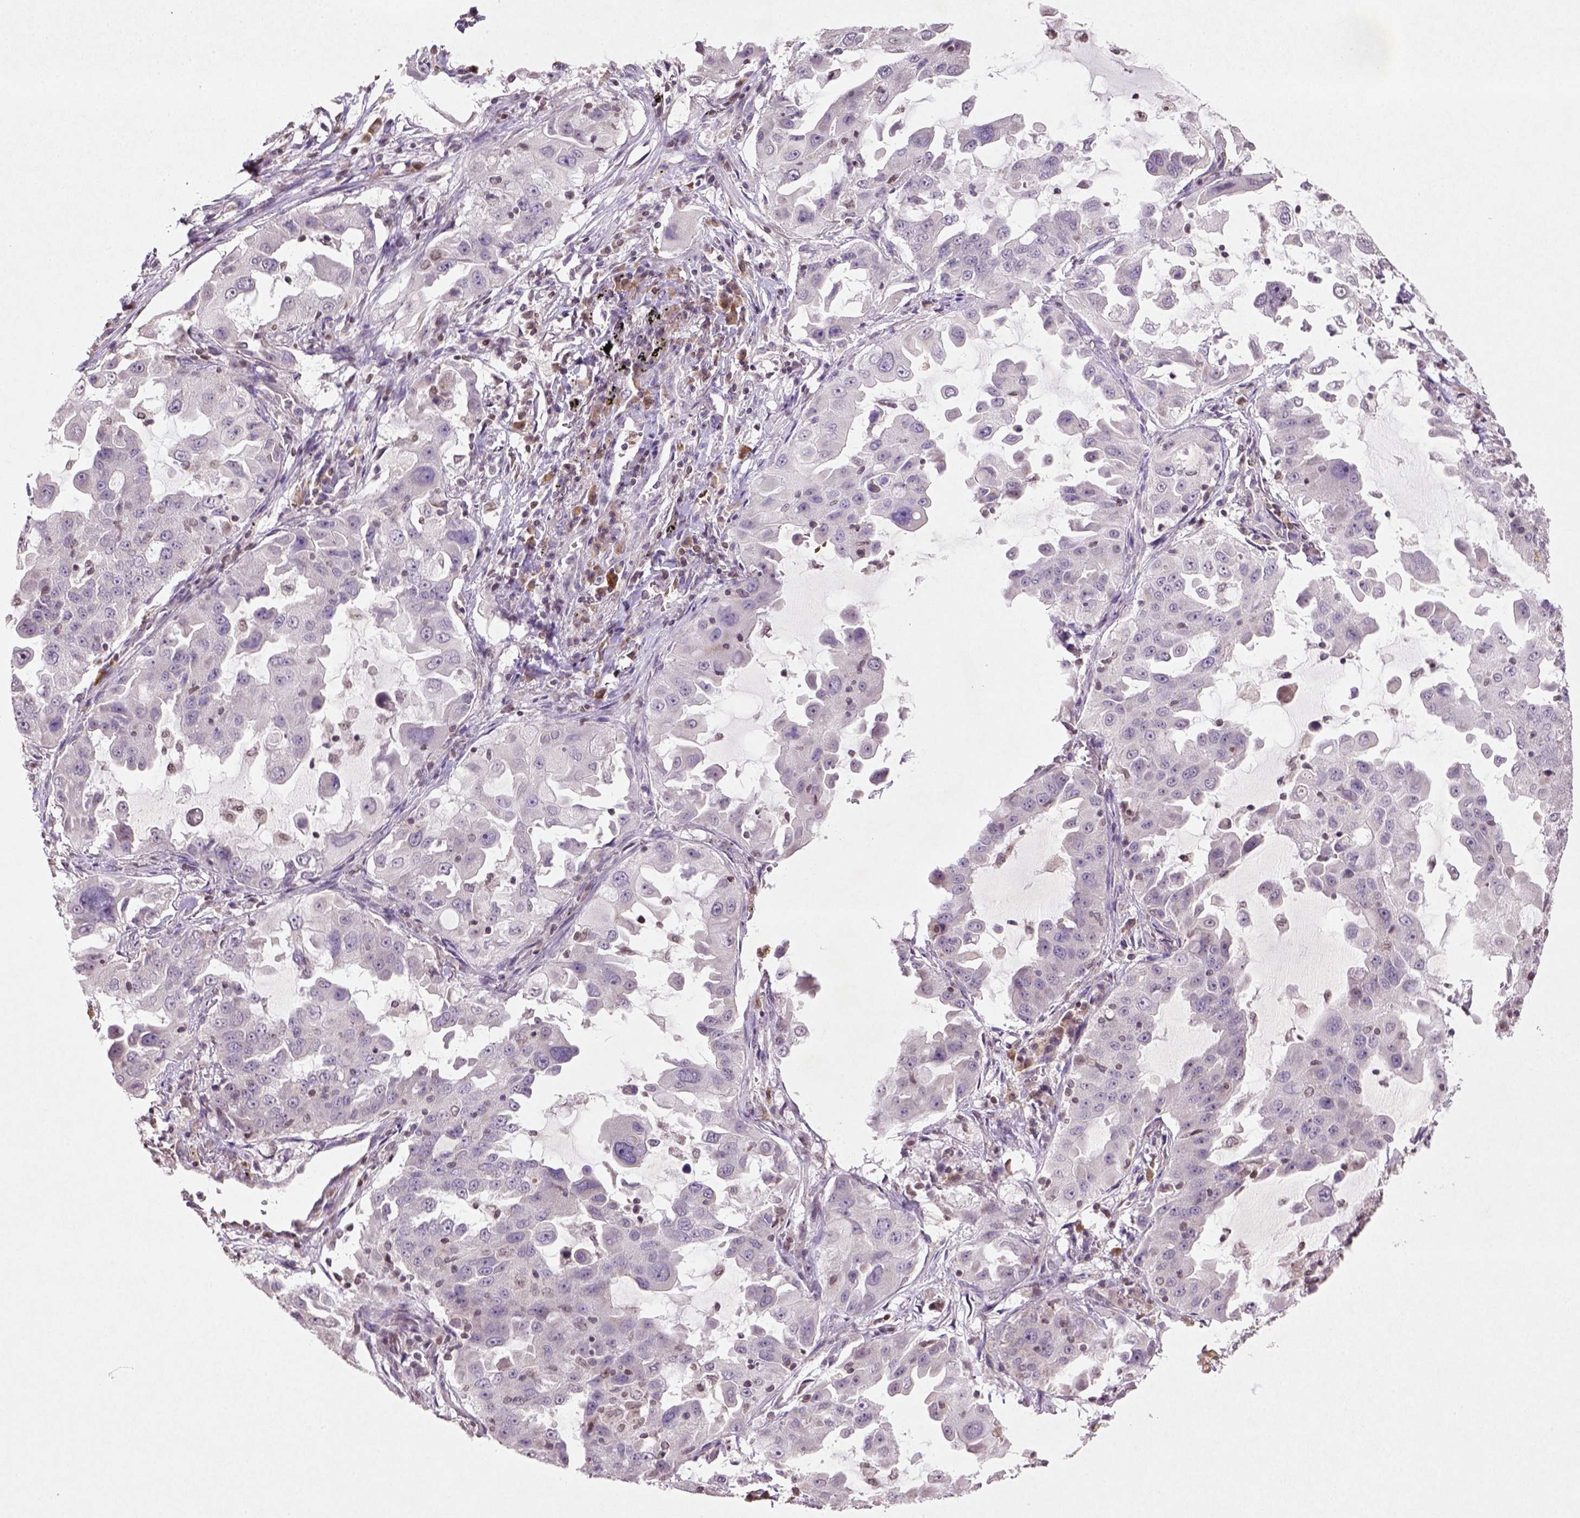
{"staining": {"intensity": "negative", "quantity": "none", "location": "none"}, "tissue": "lung cancer", "cell_type": "Tumor cells", "image_type": "cancer", "snomed": [{"axis": "morphology", "description": "Adenocarcinoma, NOS"}, {"axis": "topography", "description": "Lung"}], "caption": "The histopathology image exhibits no staining of tumor cells in lung cancer.", "gene": "NUDT3", "patient": {"sex": "female", "age": 61}}